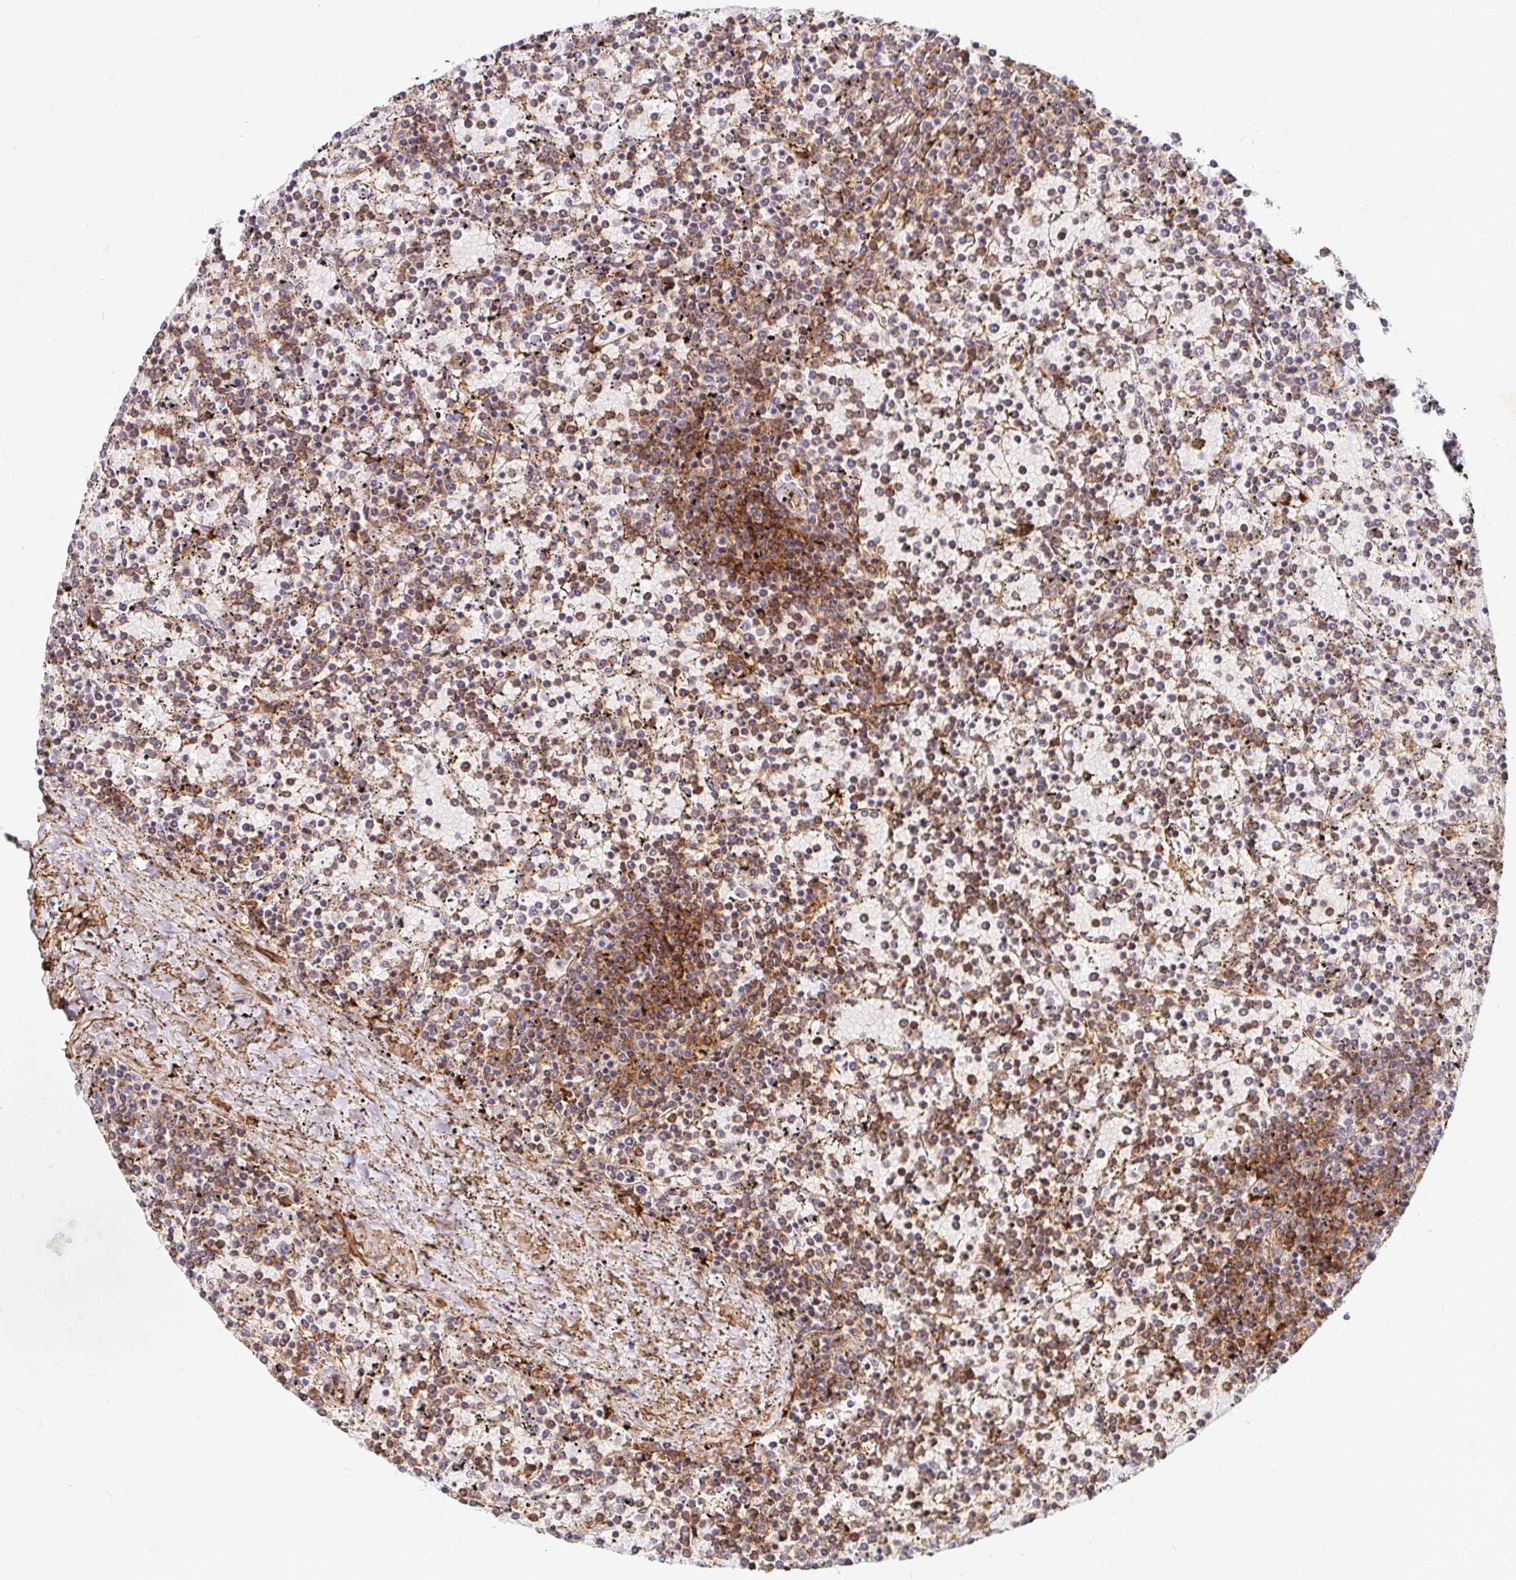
{"staining": {"intensity": "moderate", "quantity": ">75%", "location": "cytoplasmic/membranous"}, "tissue": "lymphoma", "cell_type": "Tumor cells", "image_type": "cancer", "snomed": [{"axis": "morphology", "description": "Malignant lymphoma, non-Hodgkin's type, Low grade"}, {"axis": "topography", "description": "Spleen"}], "caption": "Protein positivity by IHC demonstrates moderate cytoplasmic/membranous staining in about >75% of tumor cells in low-grade malignant lymphoma, non-Hodgkin's type.", "gene": "BTF3", "patient": {"sex": "female", "age": 77}}